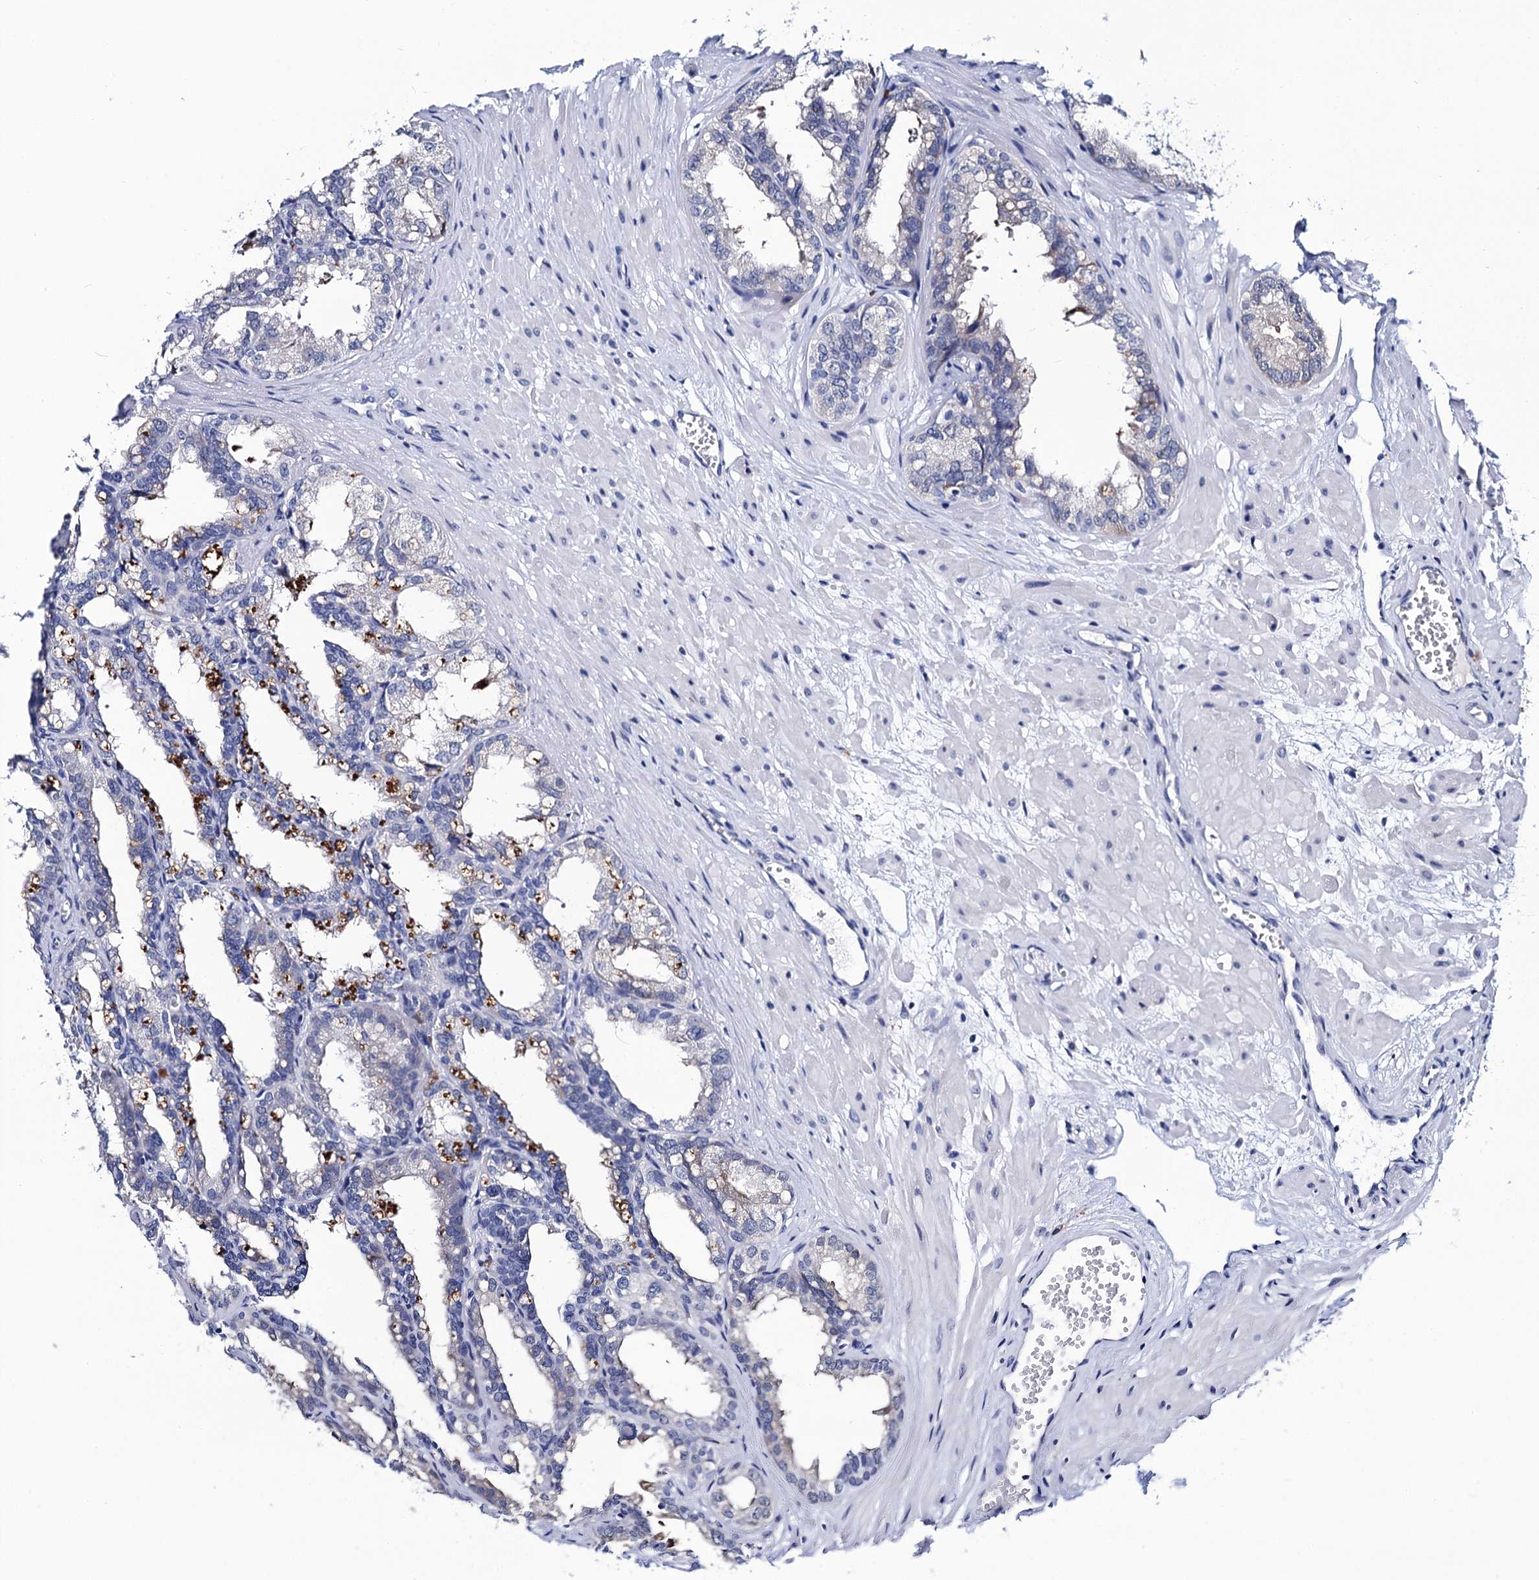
{"staining": {"intensity": "negative", "quantity": "none", "location": "none"}, "tissue": "seminal vesicle", "cell_type": "Glandular cells", "image_type": "normal", "snomed": [{"axis": "morphology", "description": "Normal tissue, NOS"}, {"axis": "topography", "description": "Prostate"}, {"axis": "topography", "description": "Seminal veicle"}], "caption": "Glandular cells show no significant expression in normal seminal vesicle.", "gene": "SLC7A10", "patient": {"sex": "male", "age": 51}}